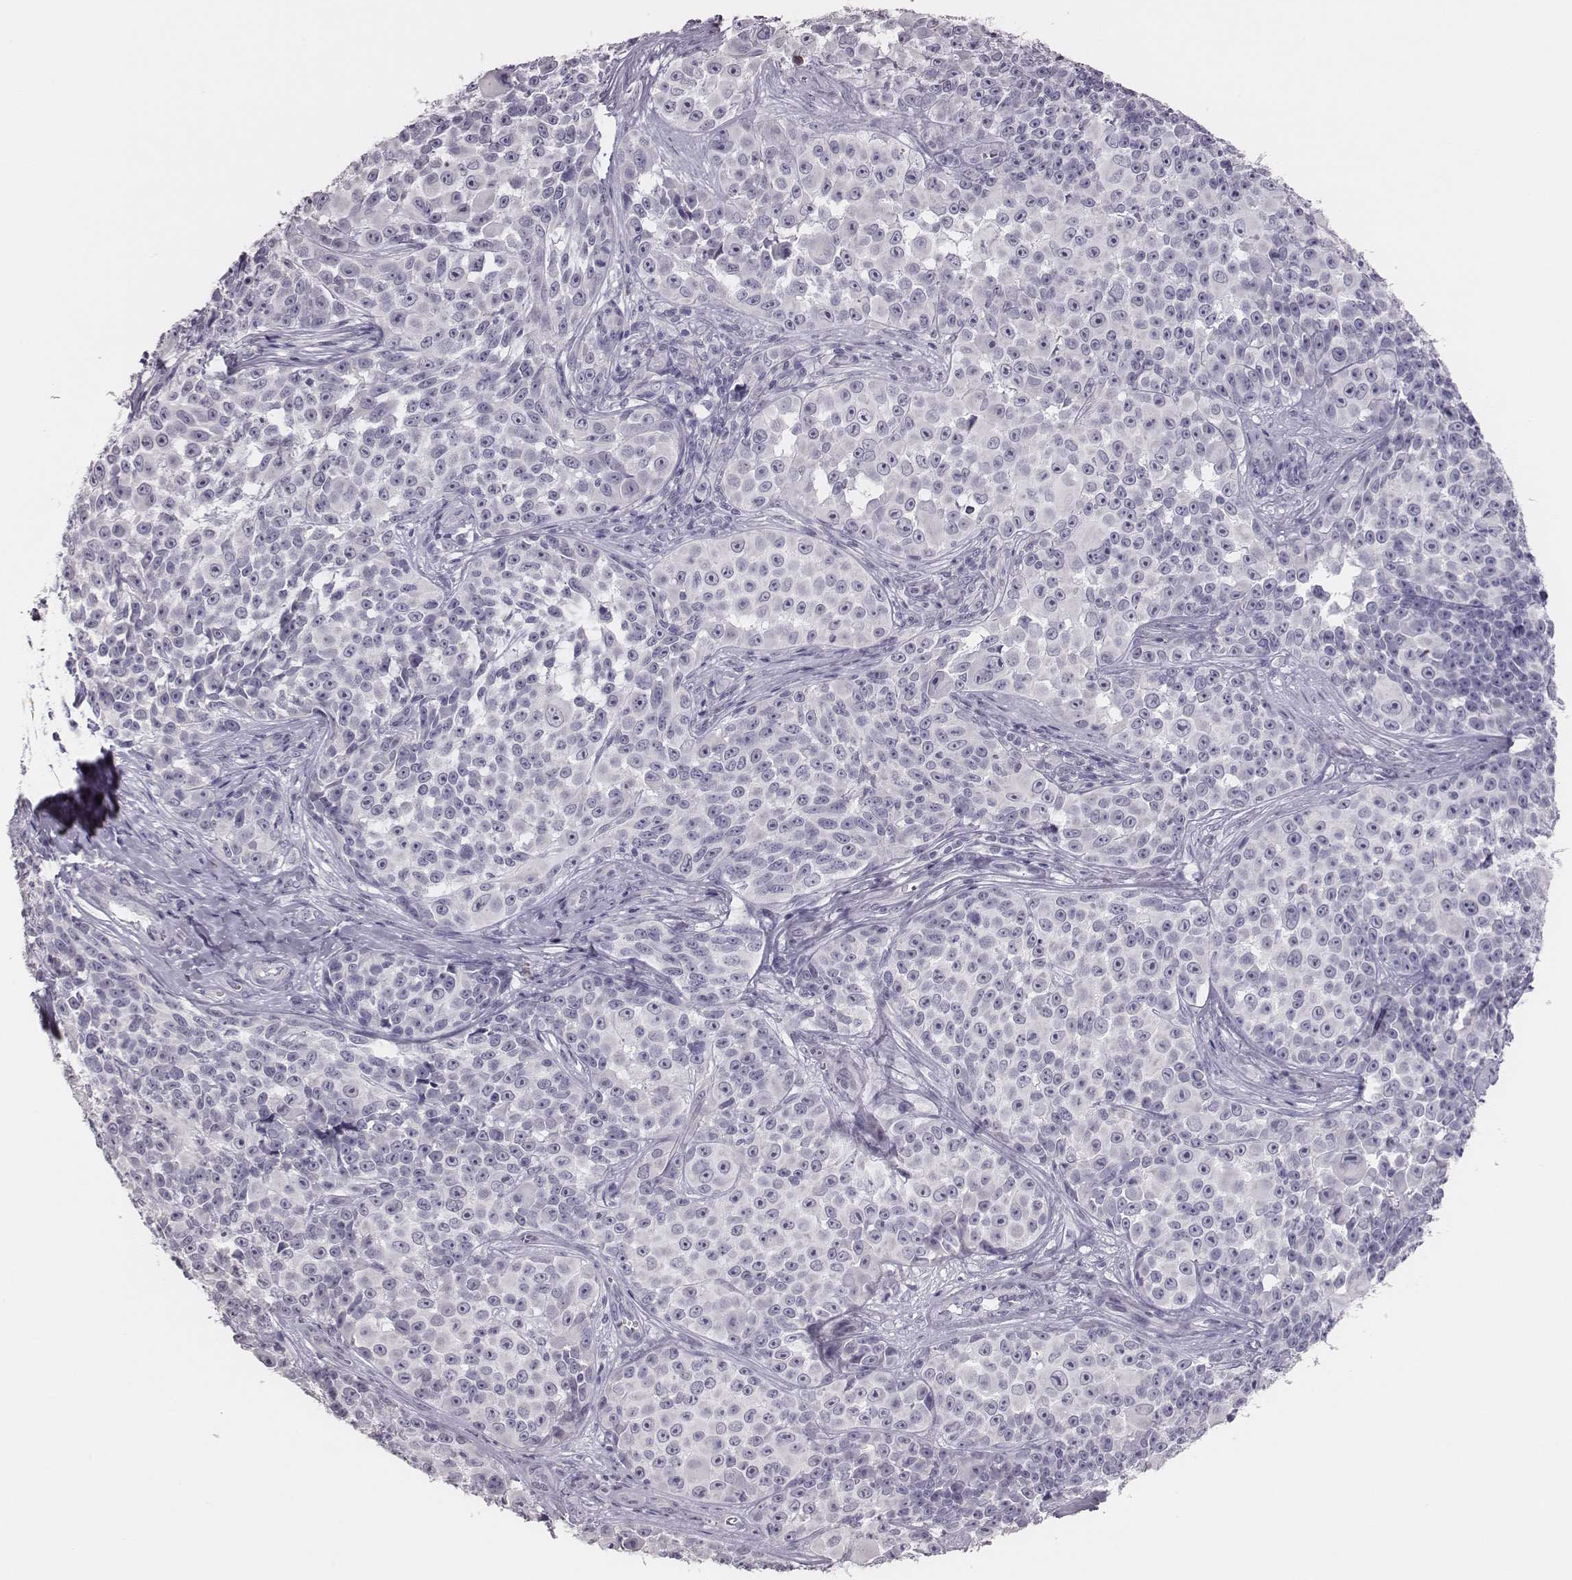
{"staining": {"intensity": "negative", "quantity": "none", "location": "none"}, "tissue": "melanoma", "cell_type": "Tumor cells", "image_type": "cancer", "snomed": [{"axis": "morphology", "description": "Malignant melanoma, NOS"}, {"axis": "topography", "description": "Skin"}], "caption": "The immunohistochemistry micrograph has no significant positivity in tumor cells of melanoma tissue. (Immunohistochemistry (ihc), brightfield microscopy, high magnification).", "gene": "ADGRF4", "patient": {"sex": "female", "age": 88}}